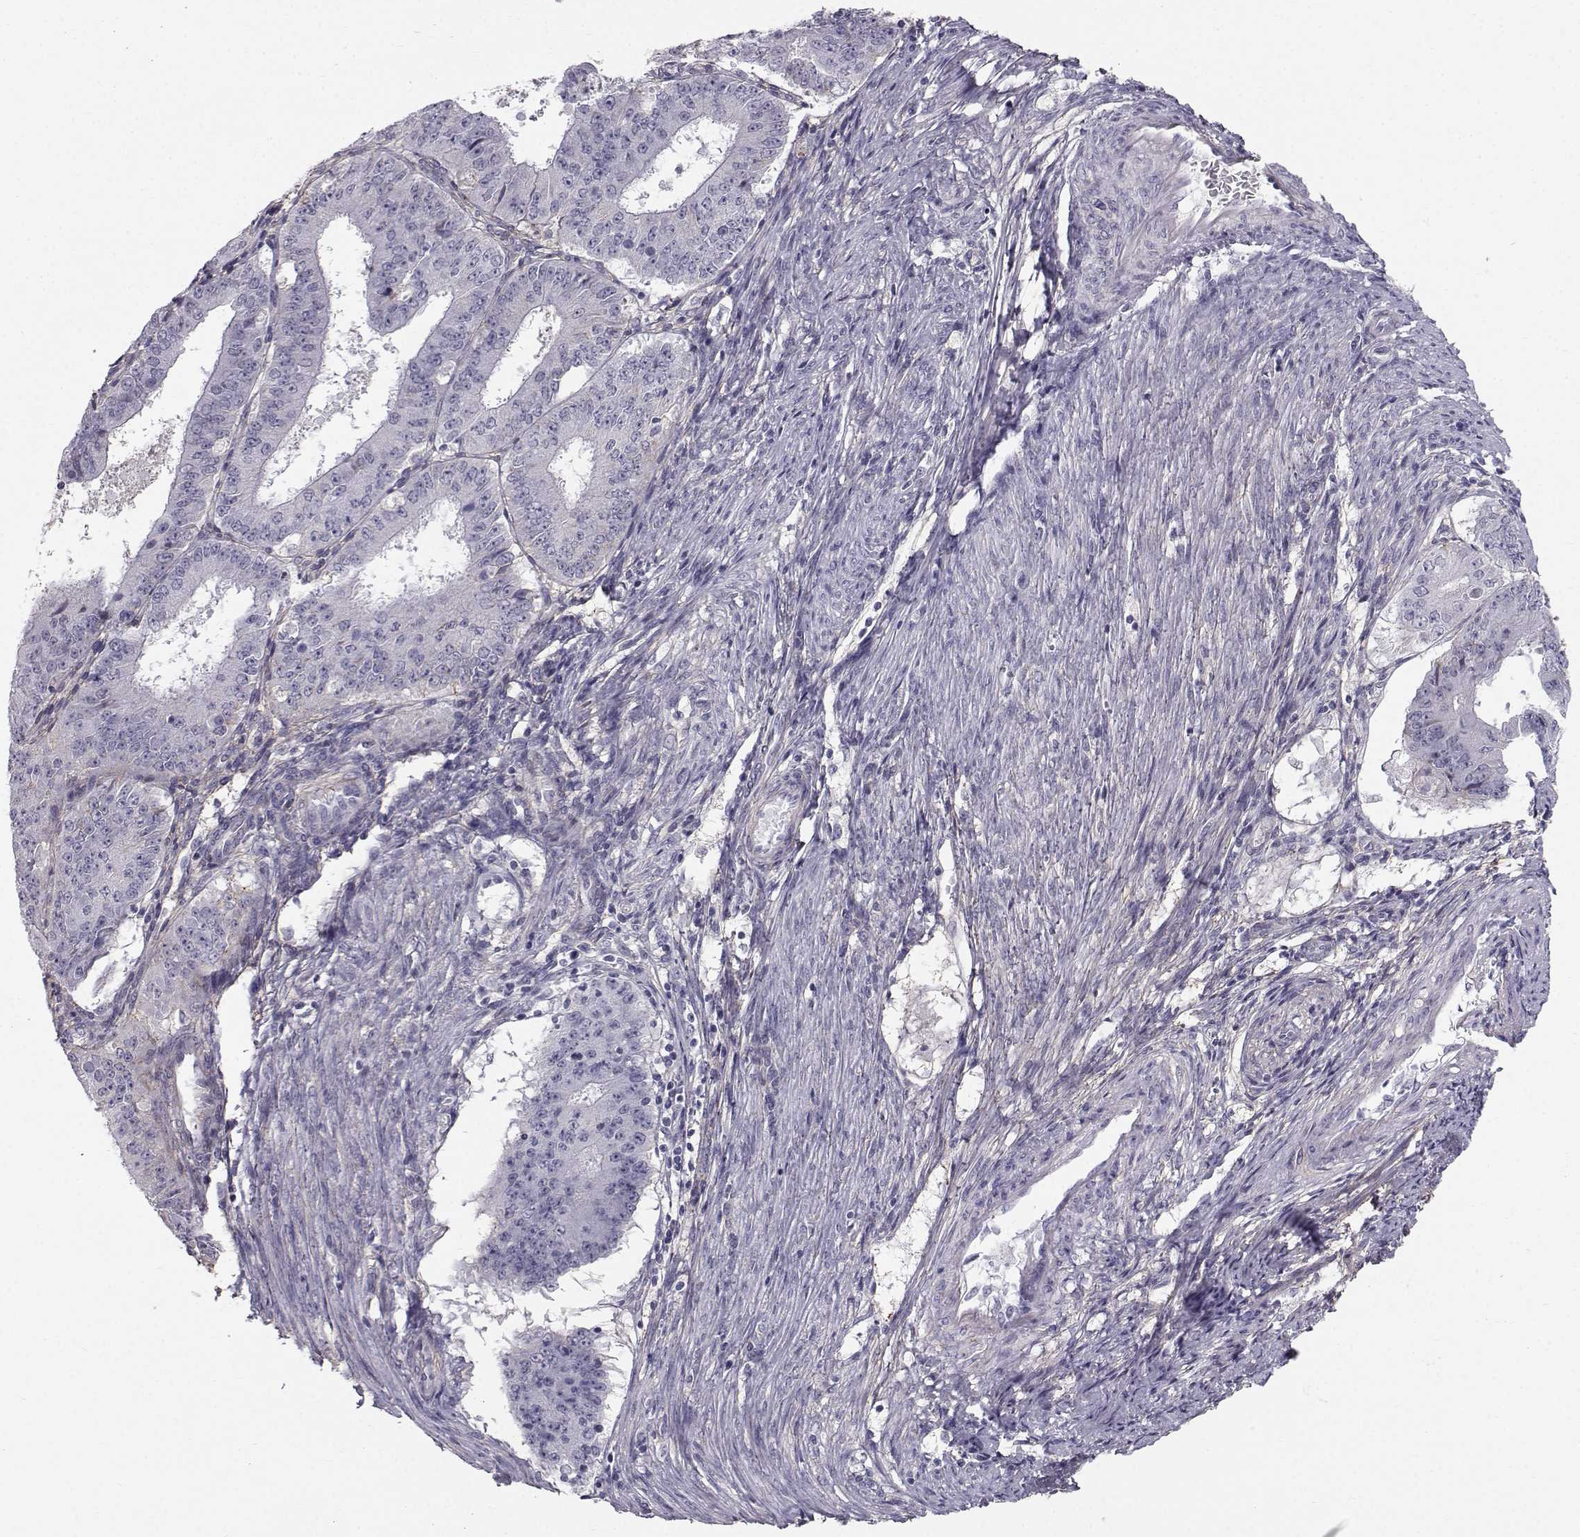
{"staining": {"intensity": "negative", "quantity": "none", "location": "none"}, "tissue": "ovarian cancer", "cell_type": "Tumor cells", "image_type": "cancer", "snomed": [{"axis": "morphology", "description": "Carcinoma, endometroid"}, {"axis": "topography", "description": "Ovary"}], "caption": "High magnification brightfield microscopy of ovarian endometroid carcinoma stained with DAB (3,3'-diaminobenzidine) (brown) and counterstained with hematoxylin (blue): tumor cells show no significant staining.", "gene": "SPDYE4", "patient": {"sex": "female", "age": 42}}